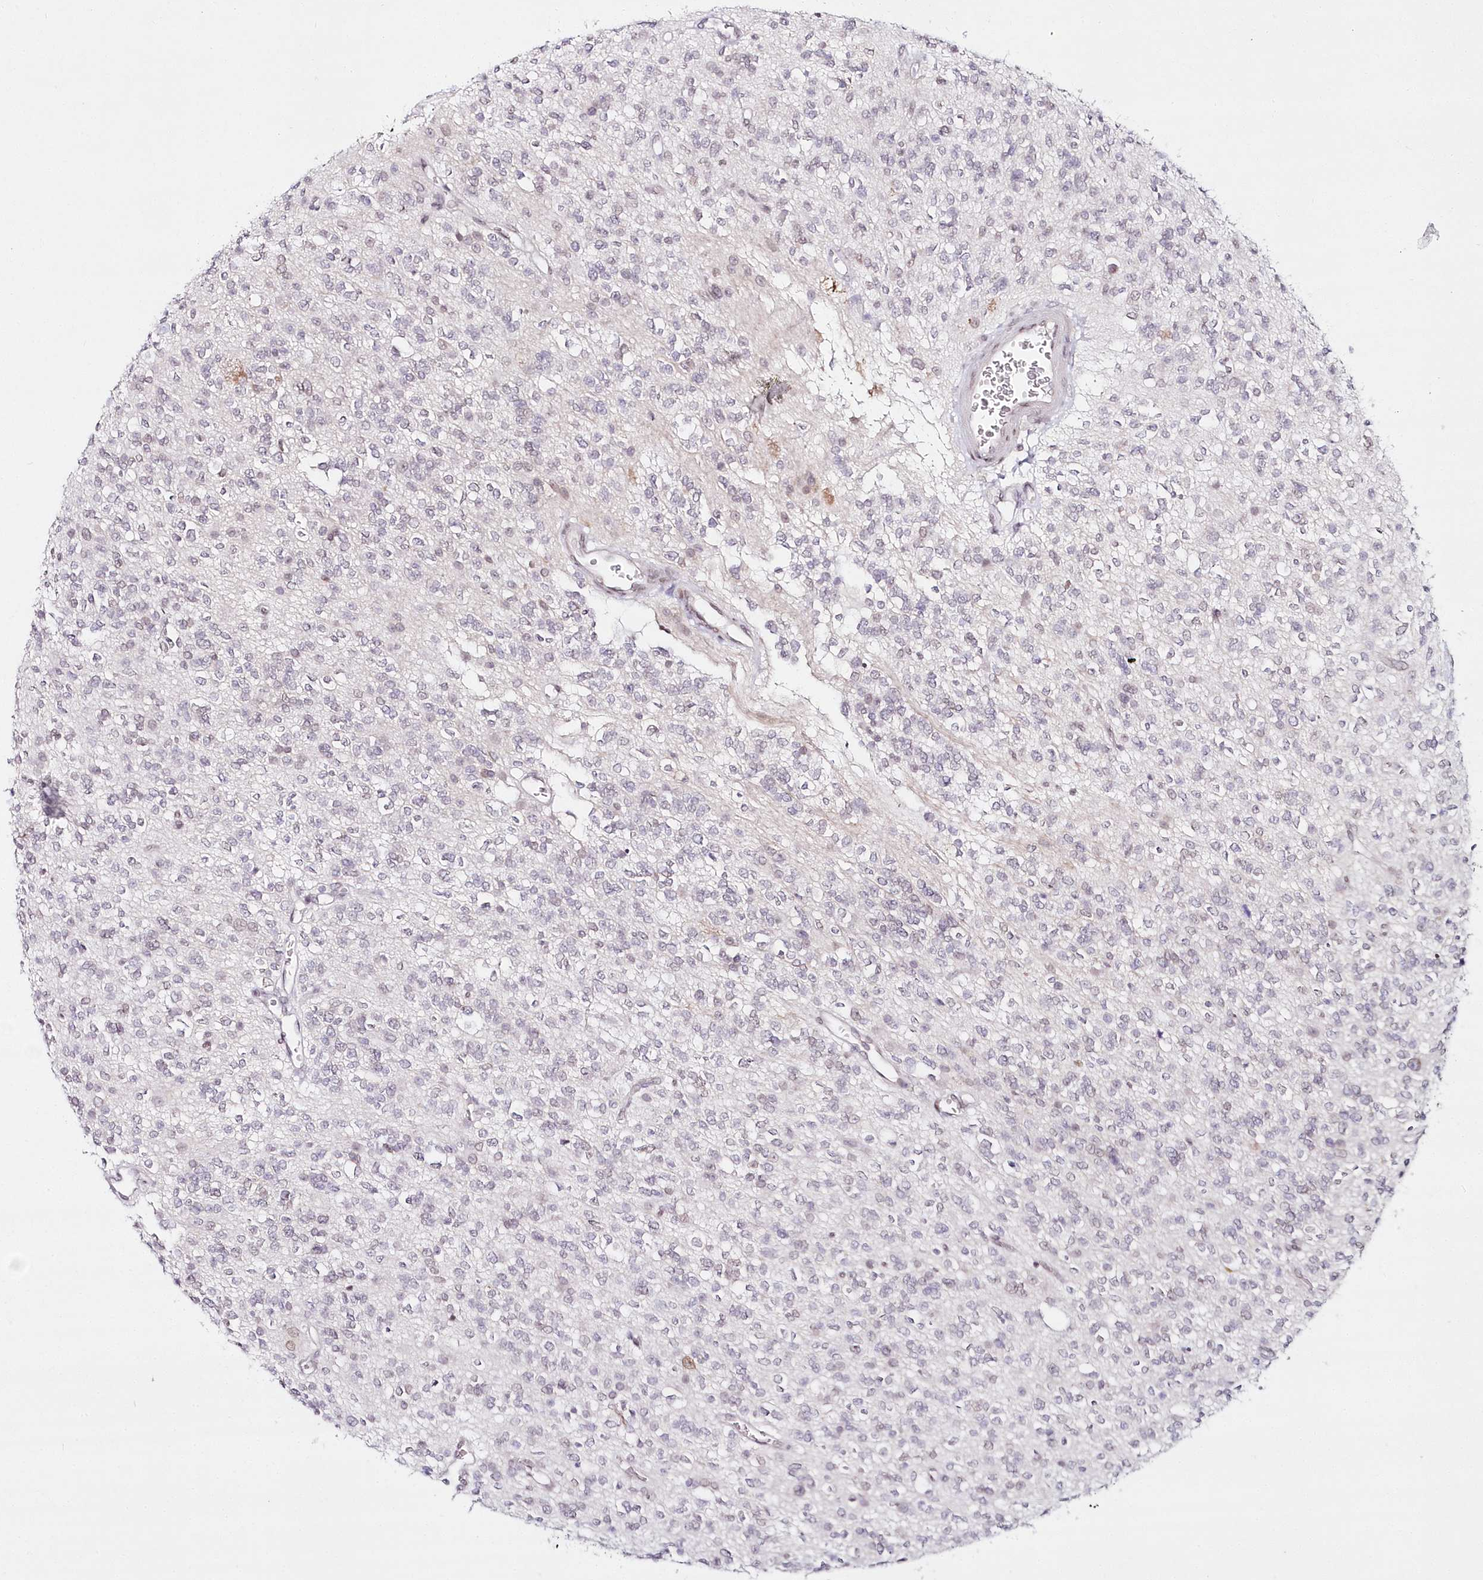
{"staining": {"intensity": "weak", "quantity": "25%-75%", "location": "nuclear"}, "tissue": "glioma", "cell_type": "Tumor cells", "image_type": "cancer", "snomed": [{"axis": "morphology", "description": "Glioma, malignant, High grade"}, {"axis": "topography", "description": "Brain"}], "caption": "High-power microscopy captured an IHC histopathology image of glioma, revealing weak nuclear positivity in about 25%-75% of tumor cells.", "gene": "HYCC2", "patient": {"sex": "male", "age": 34}}